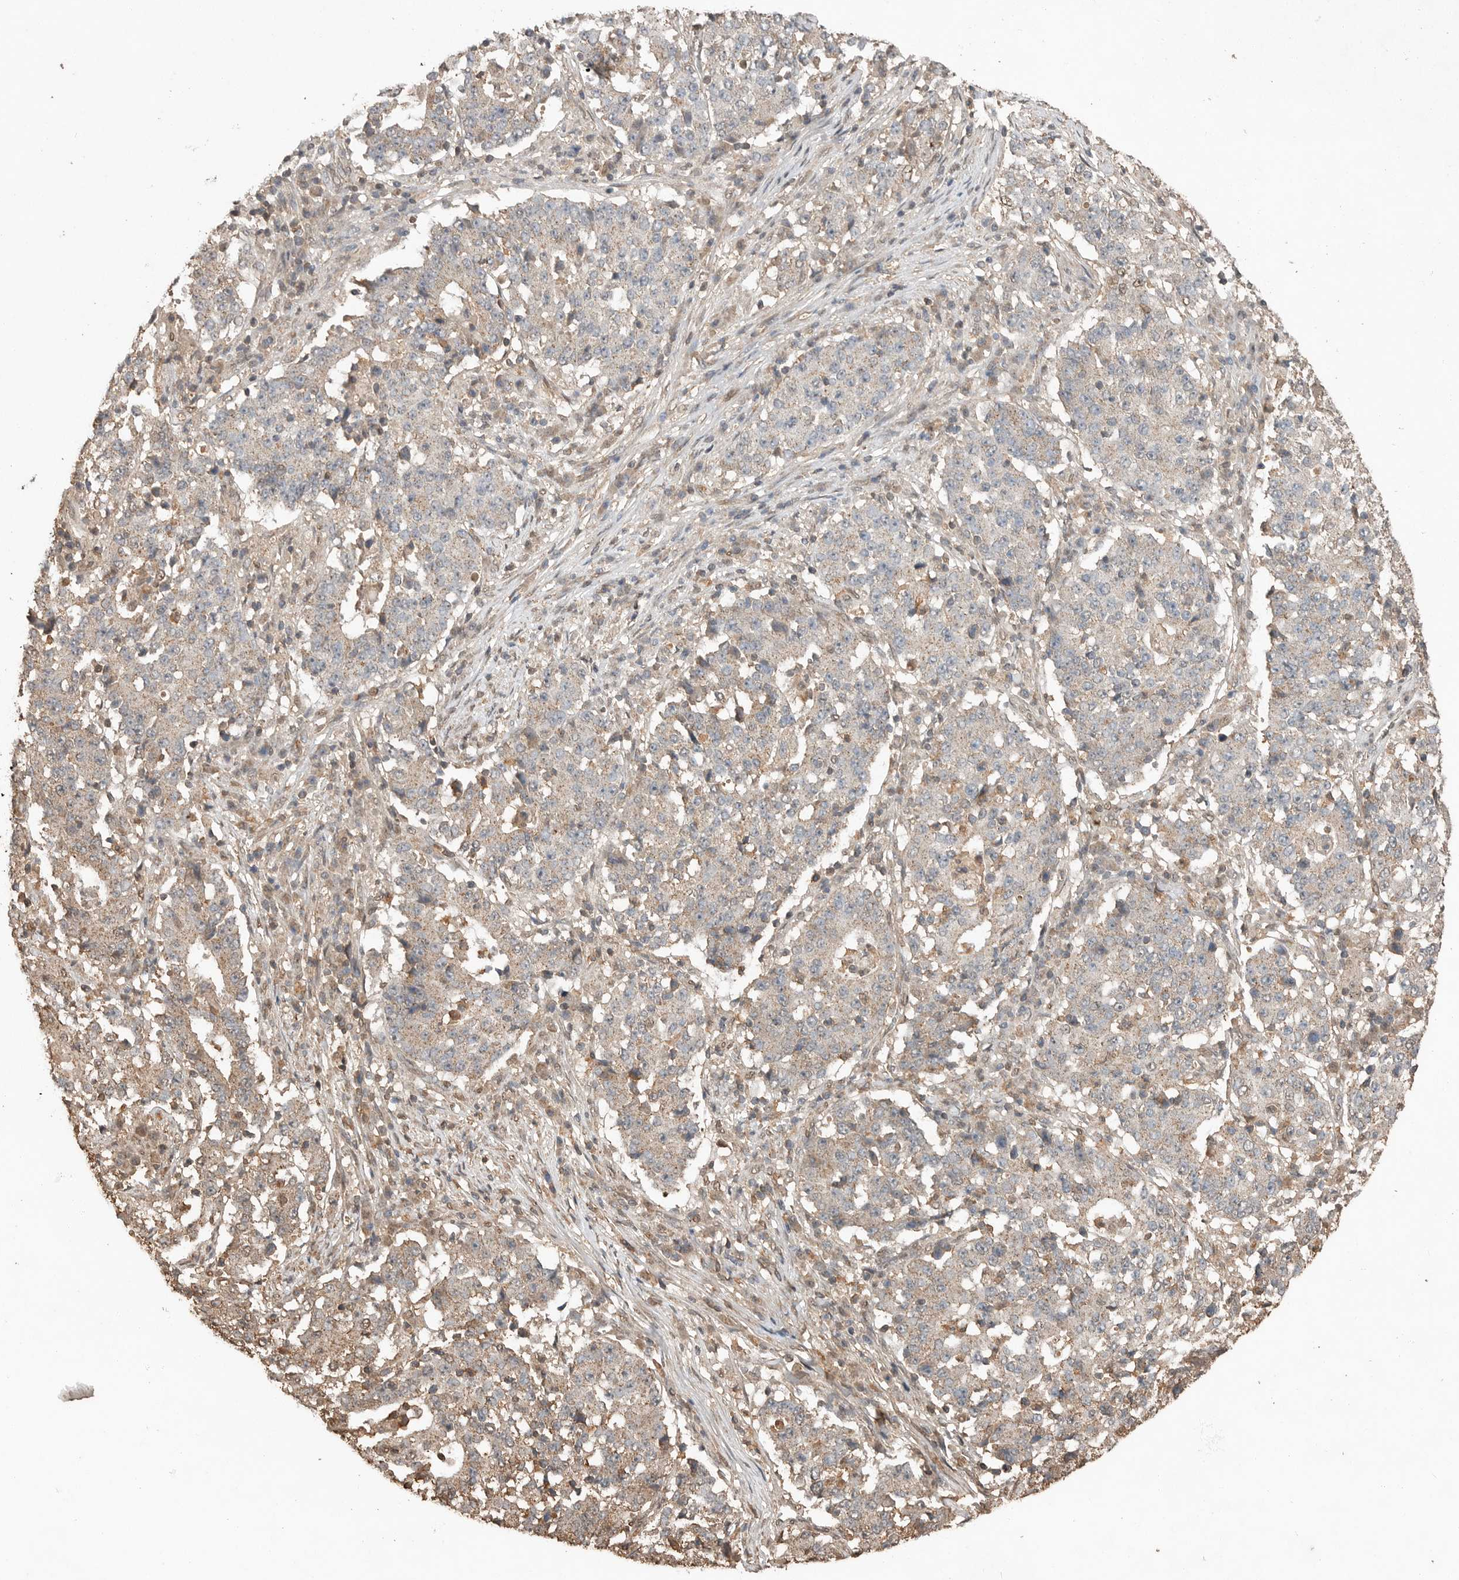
{"staining": {"intensity": "weak", "quantity": "<25%", "location": "cytoplasmic/membranous,nuclear"}, "tissue": "stomach cancer", "cell_type": "Tumor cells", "image_type": "cancer", "snomed": [{"axis": "morphology", "description": "Adenocarcinoma, NOS"}, {"axis": "topography", "description": "Stomach"}], "caption": "There is no significant staining in tumor cells of stomach cancer (adenocarcinoma).", "gene": "BLZF1", "patient": {"sex": "male", "age": 59}}